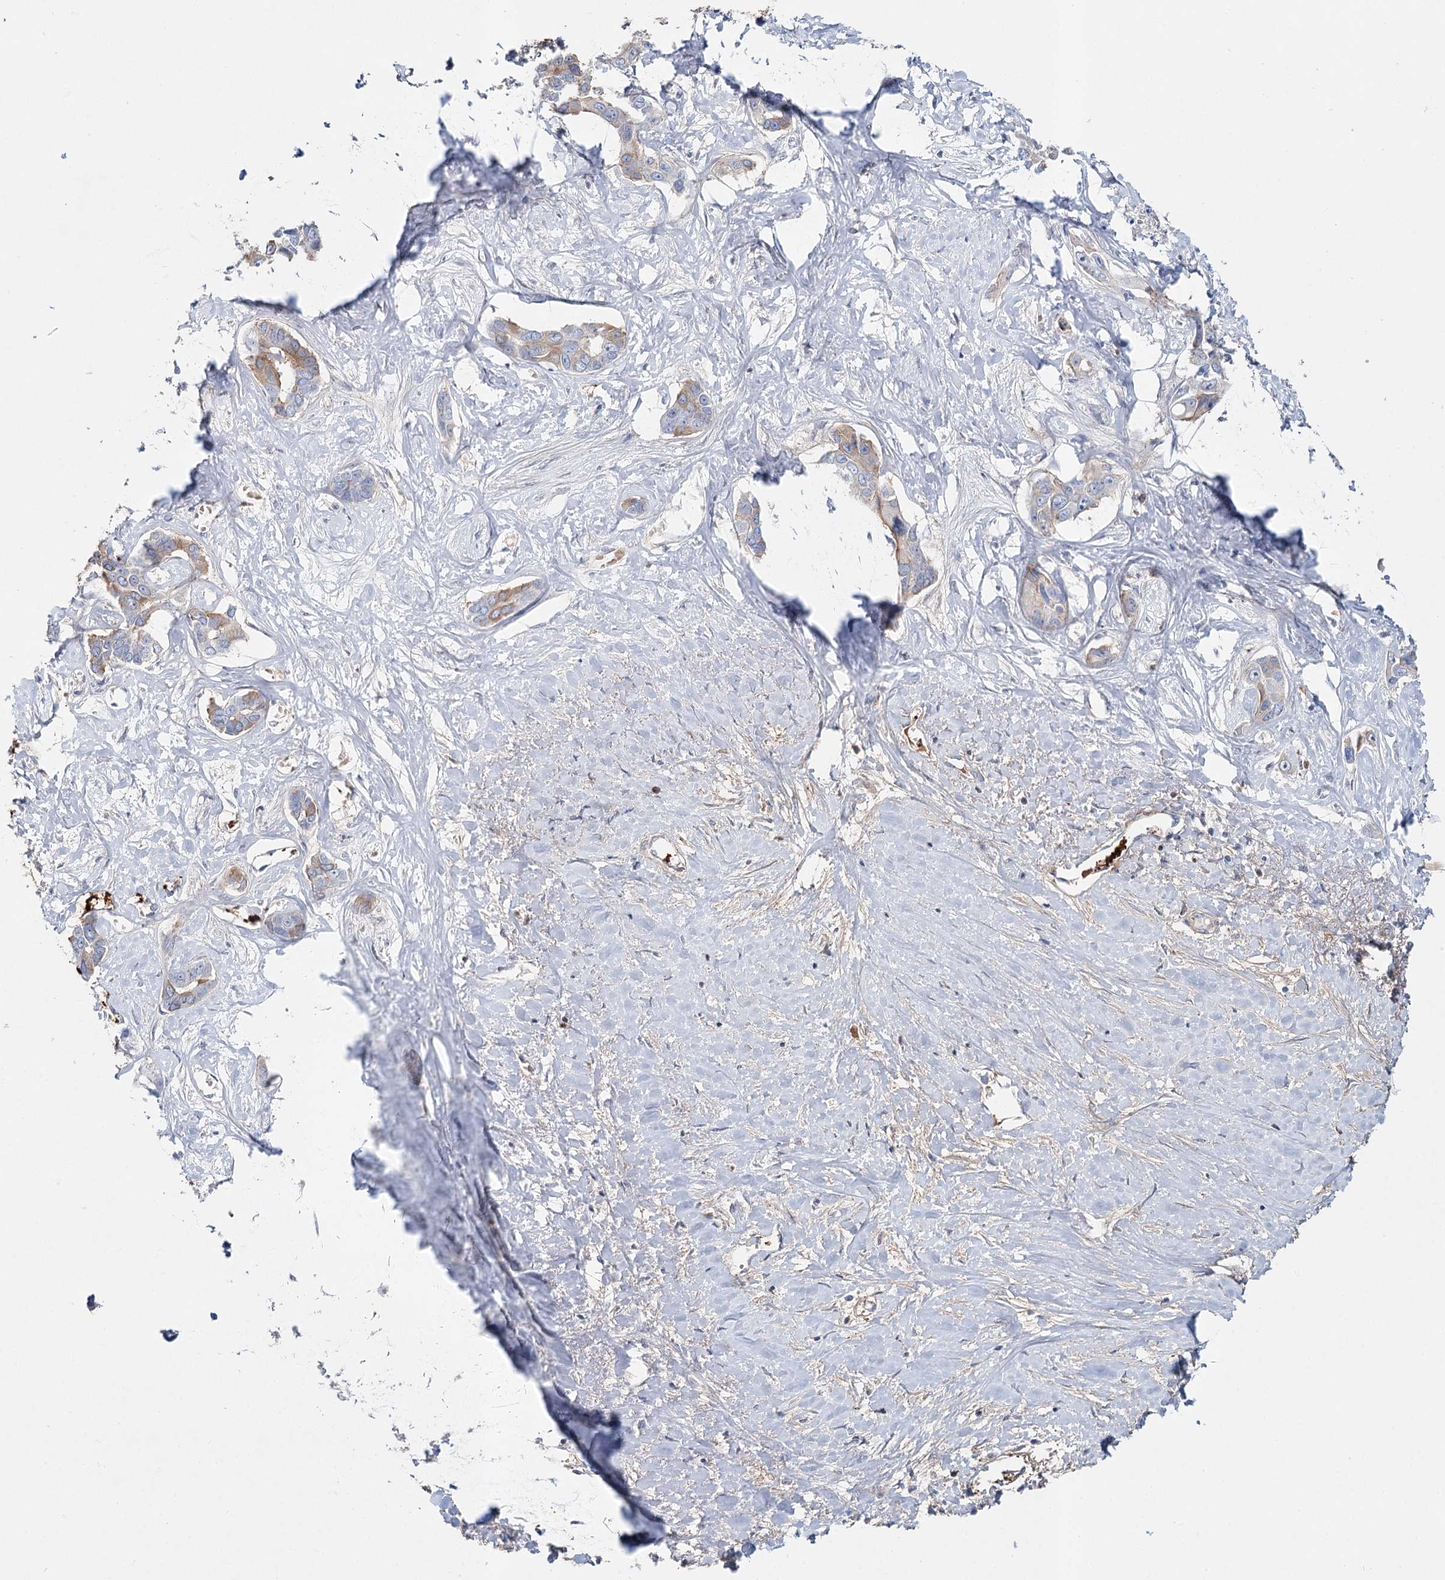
{"staining": {"intensity": "weak", "quantity": "<25%", "location": "cytoplasmic/membranous"}, "tissue": "liver cancer", "cell_type": "Tumor cells", "image_type": "cancer", "snomed": [{"axis": "morphology", "description": "Cholangiocarcinoma"}, {"axis": "topography", "description": "Liver"}], "caption": "Human liver cancer (cholangiocarcinoma) stained for a protein using immunohistochemistry (IHC) demonstrates no staining in tumor cells.", "gene": "ALKBH8", "patient": {"sex": "male", "age": 59}}